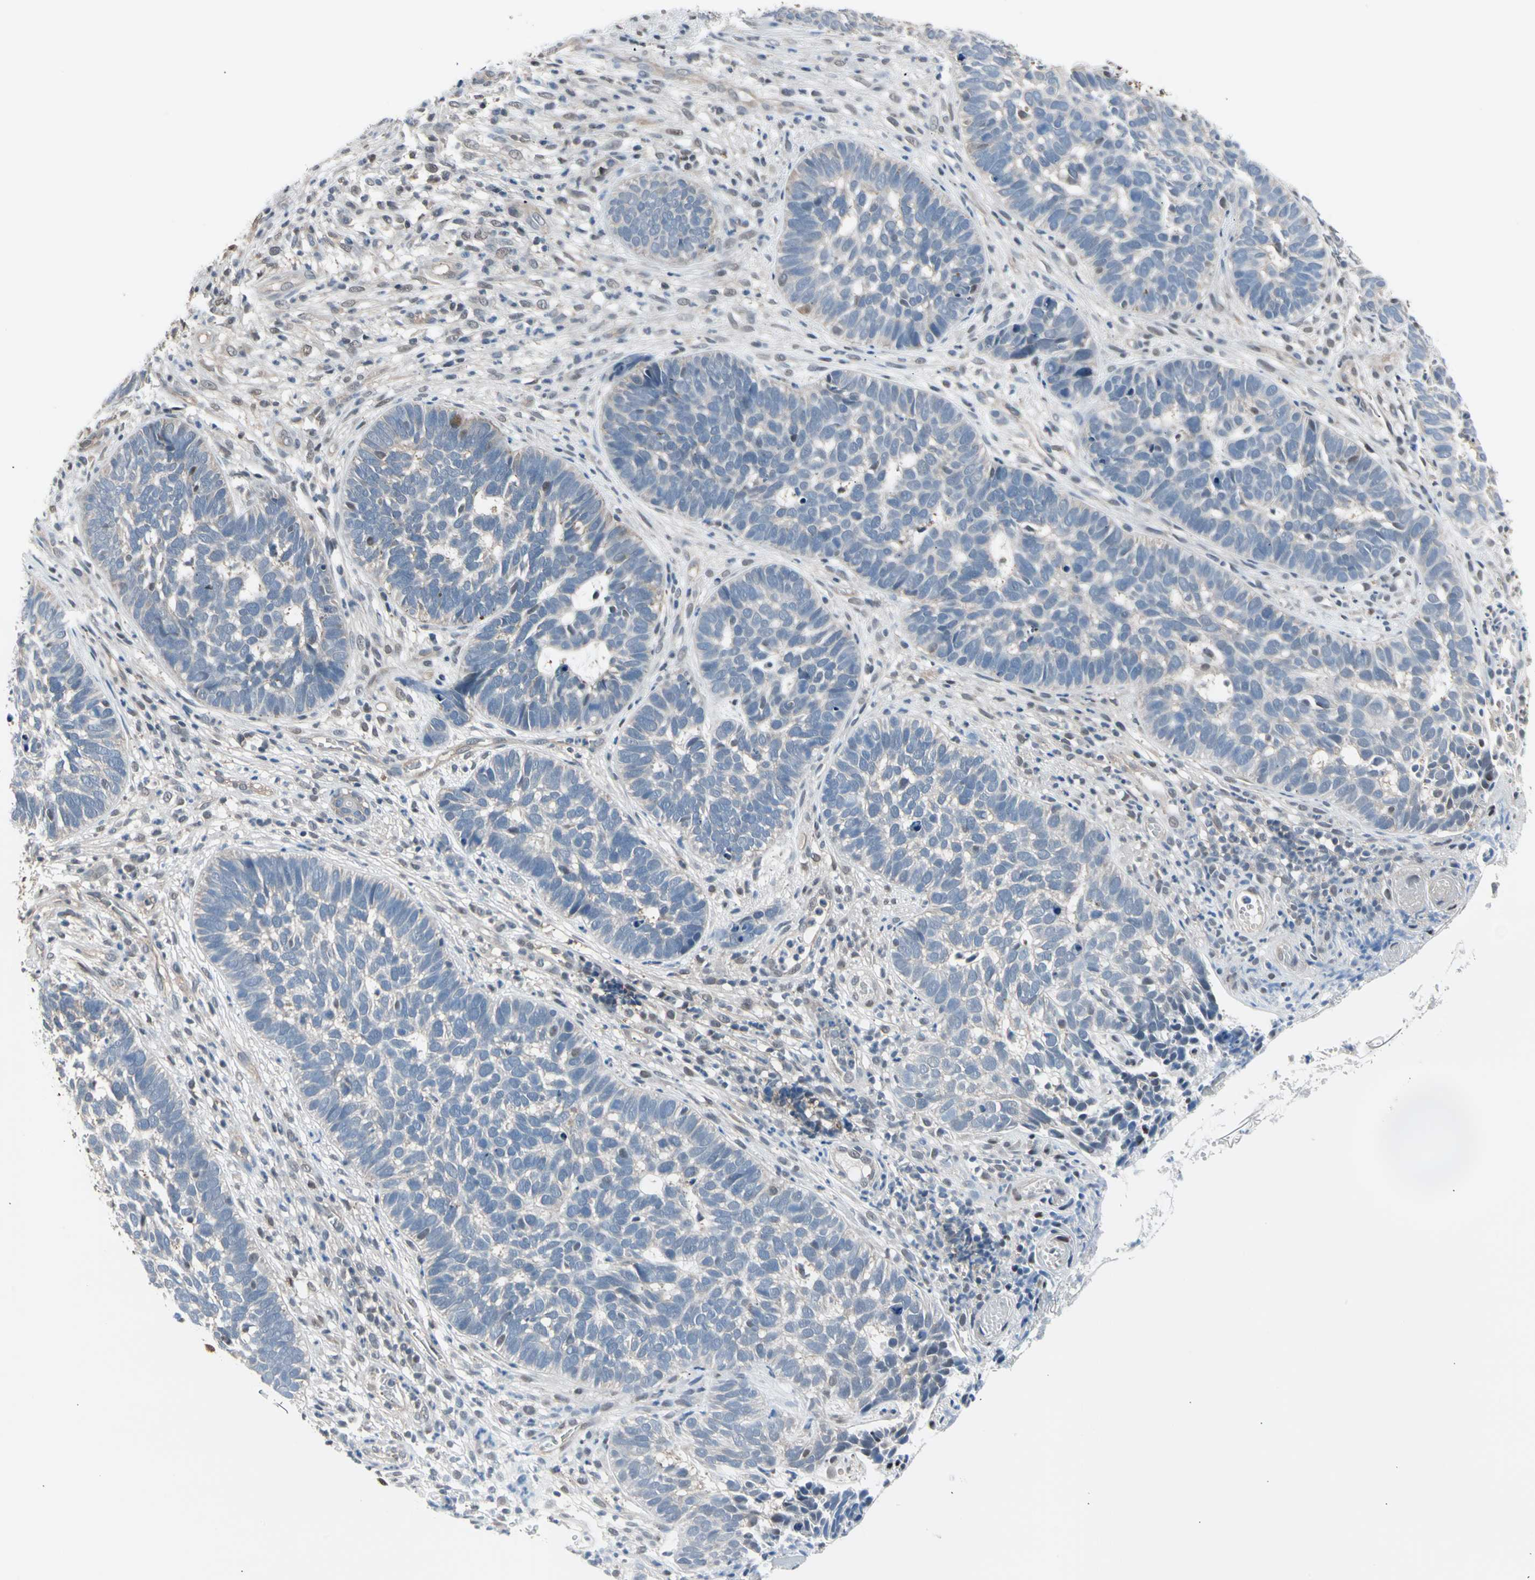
{"staining": {"intensity": "weak", "quantity": "25%-75%", "location": "cytoplasmic/membranous"}, "tissue": "skin cancer", "cell_type": "Tumor cells", "image_type": "cancer", "snomed": [{"axis": "morphology", "description": "Basal cell carcinoma"}, {"axis": "topography", "description": "Skin"}], "caption": "Human skin cancer (basal cell carcinoma) stained with a brown dye demonstrates weak cytoplasmic/membranous positive expression in approximately 25%-75% of tumor cells.", "gene": "PSMA2", "patient": {"sex": "male", "age": 87}}